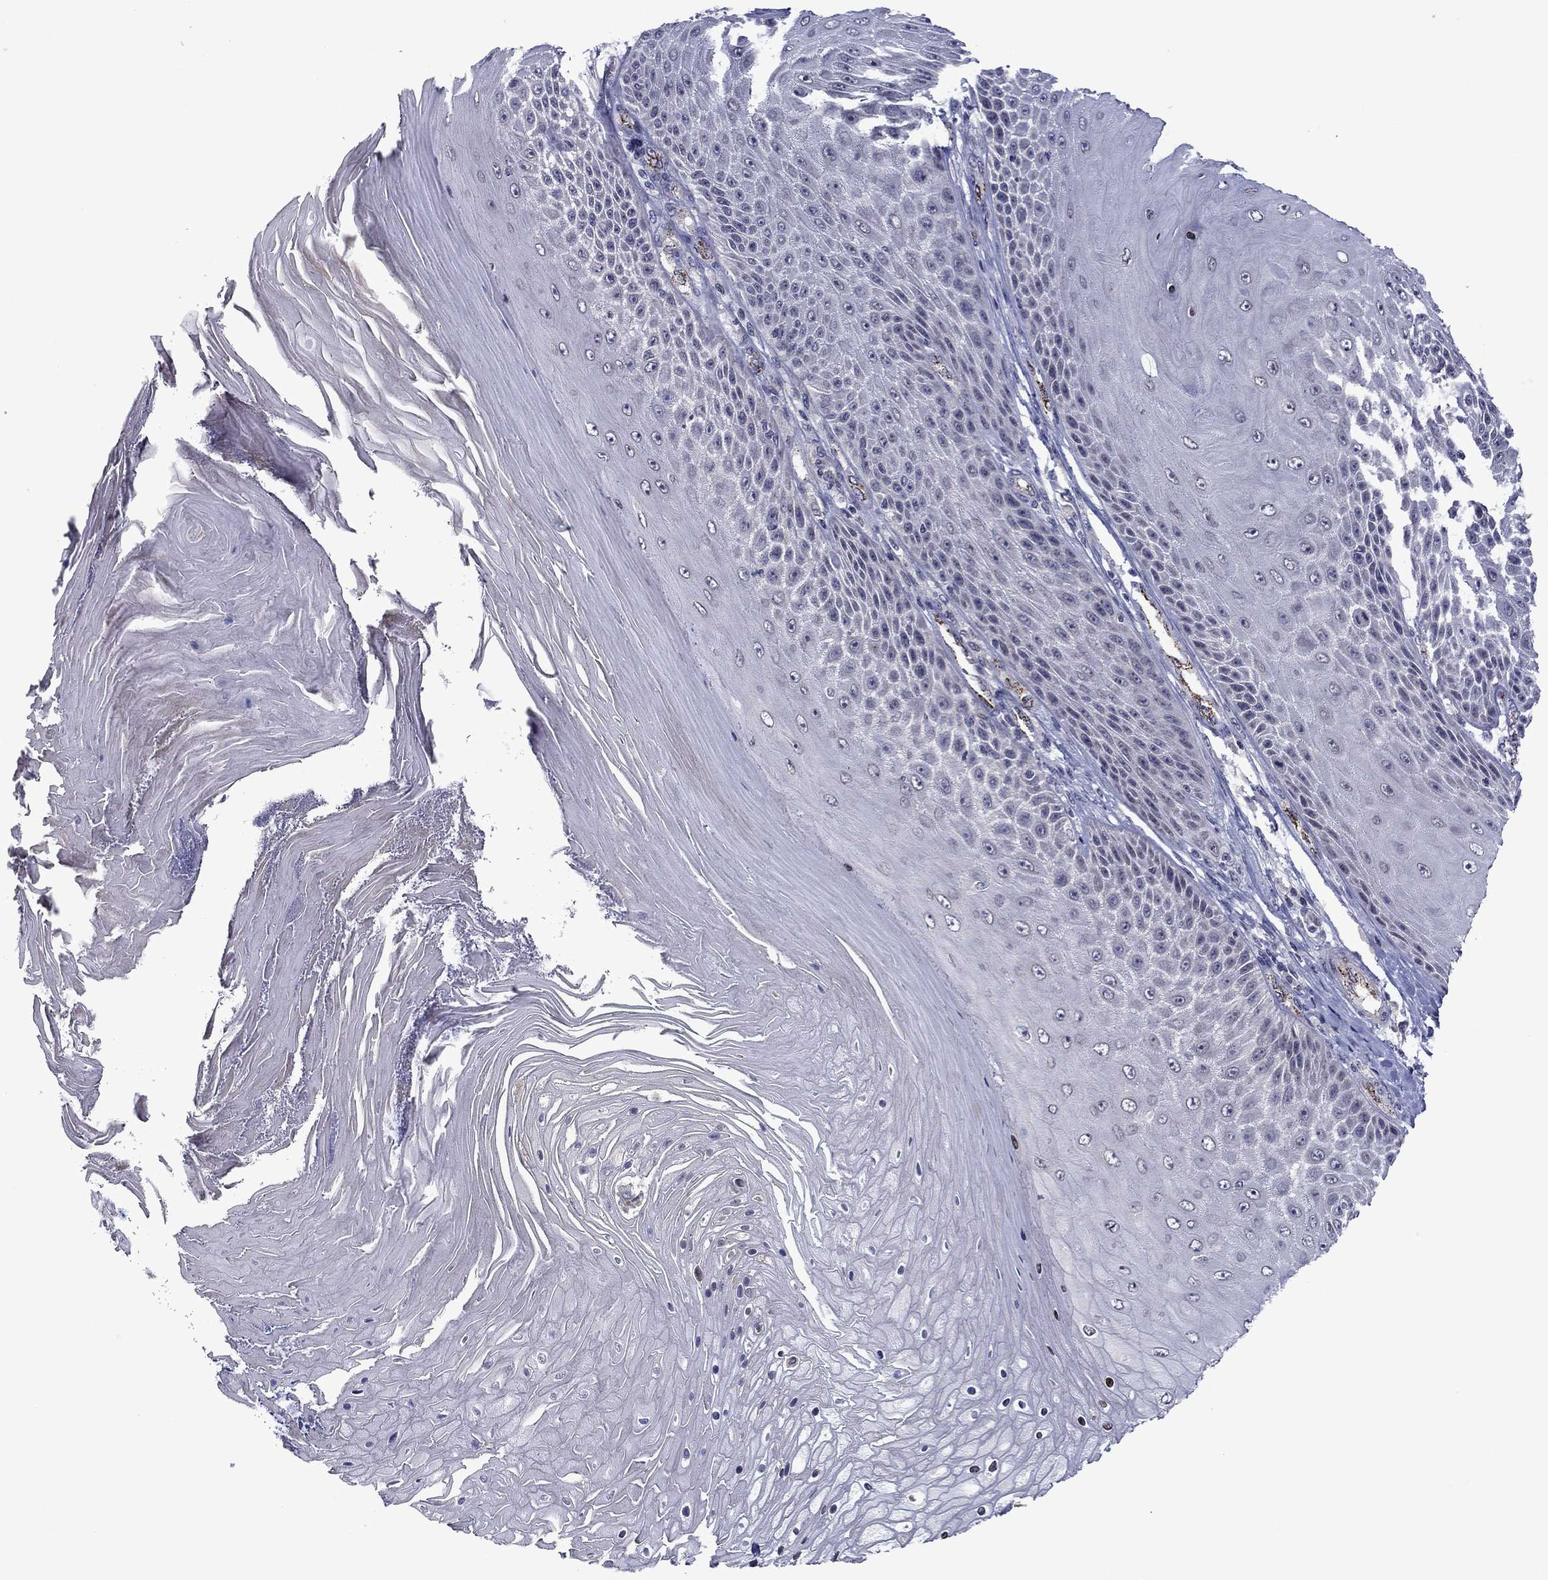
{"staining": {"intensity": "negative", "quantity": "none", "location": "none"}, "tissue": "skin cancer", "cell_type": "Tumor cells", "image_type": "cancer", "snomed": [{"axis": "morphology", "description": "Squamous cell carcinoma, NOS"}, {"axis": "topography", "description": "Skin"}], "caption": "Tumor cells show no significant staining in squamous cell carcinoma (skin).", "gene": "SLITRK1", "patient": {"sex": "male", "age": 62}}